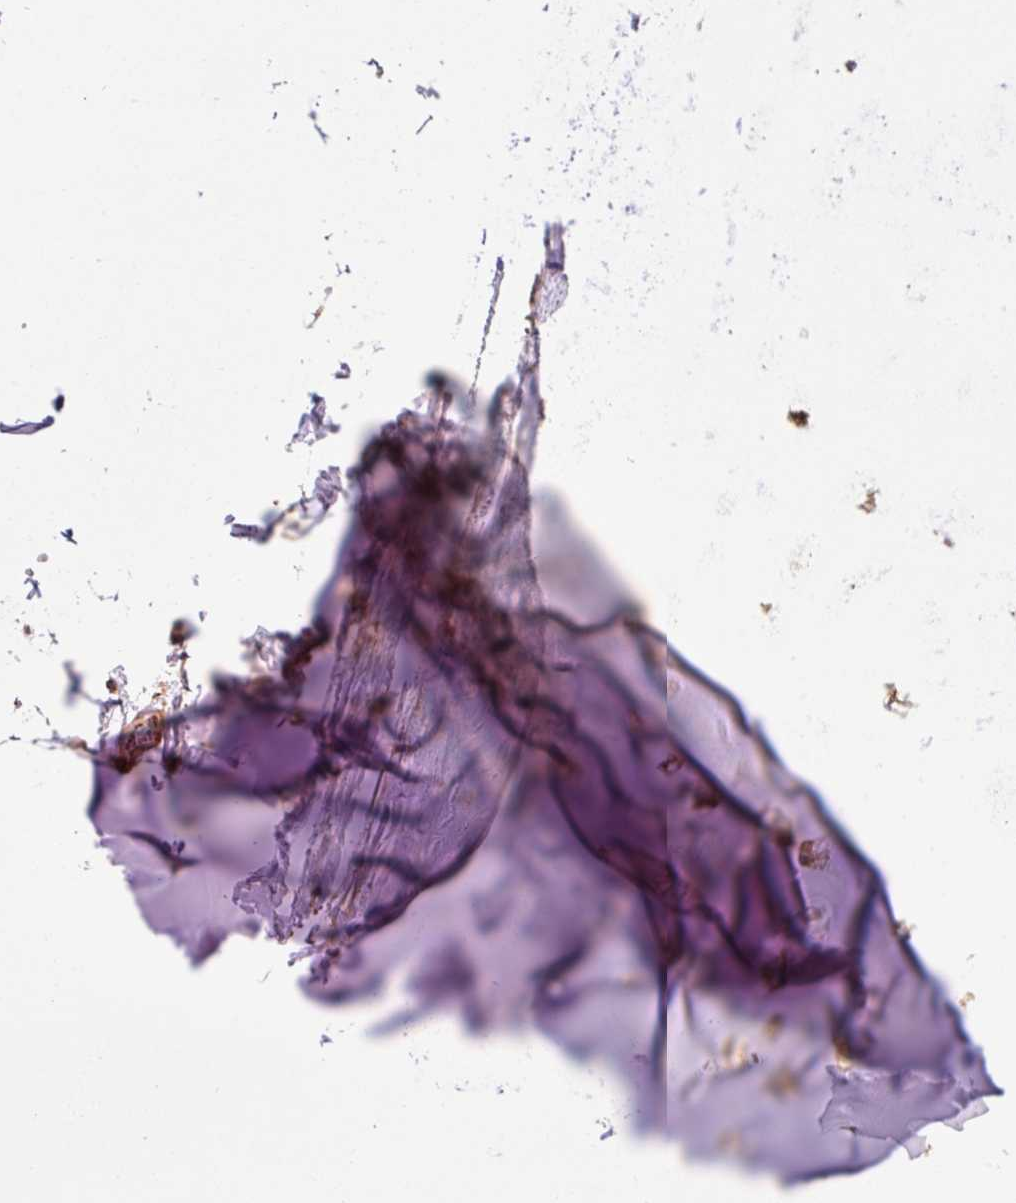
{"staining": {"intensity": "moderate", "quantity": ">75%", "location": "cytoplasmic/membranous"}, "tissue": "soft tissue", "cell_type": "Chondrocytes", "image_type": "normal", "snomed": [{"axis": "morphology", "description": "Normal tissue, NOS"}, {"axis": "topography", "description": "Cartilage tissue"}, {"axis": "topography", "description": "Nasopharynx"}], "caption": "A photomicrograph of soft tissue stained for a protein displays moderate cytoplasmic/membranous brown staining in chondrocytes. The staining was performed using DAB (3,3'-diaminobenzidine) to visualize the protein expression in brown, while the nuclei were stained in blue with hematoxylin (Magnification: 20x).", "gene": "PCK2", "patient": {"sex": "male", "age": 56}}